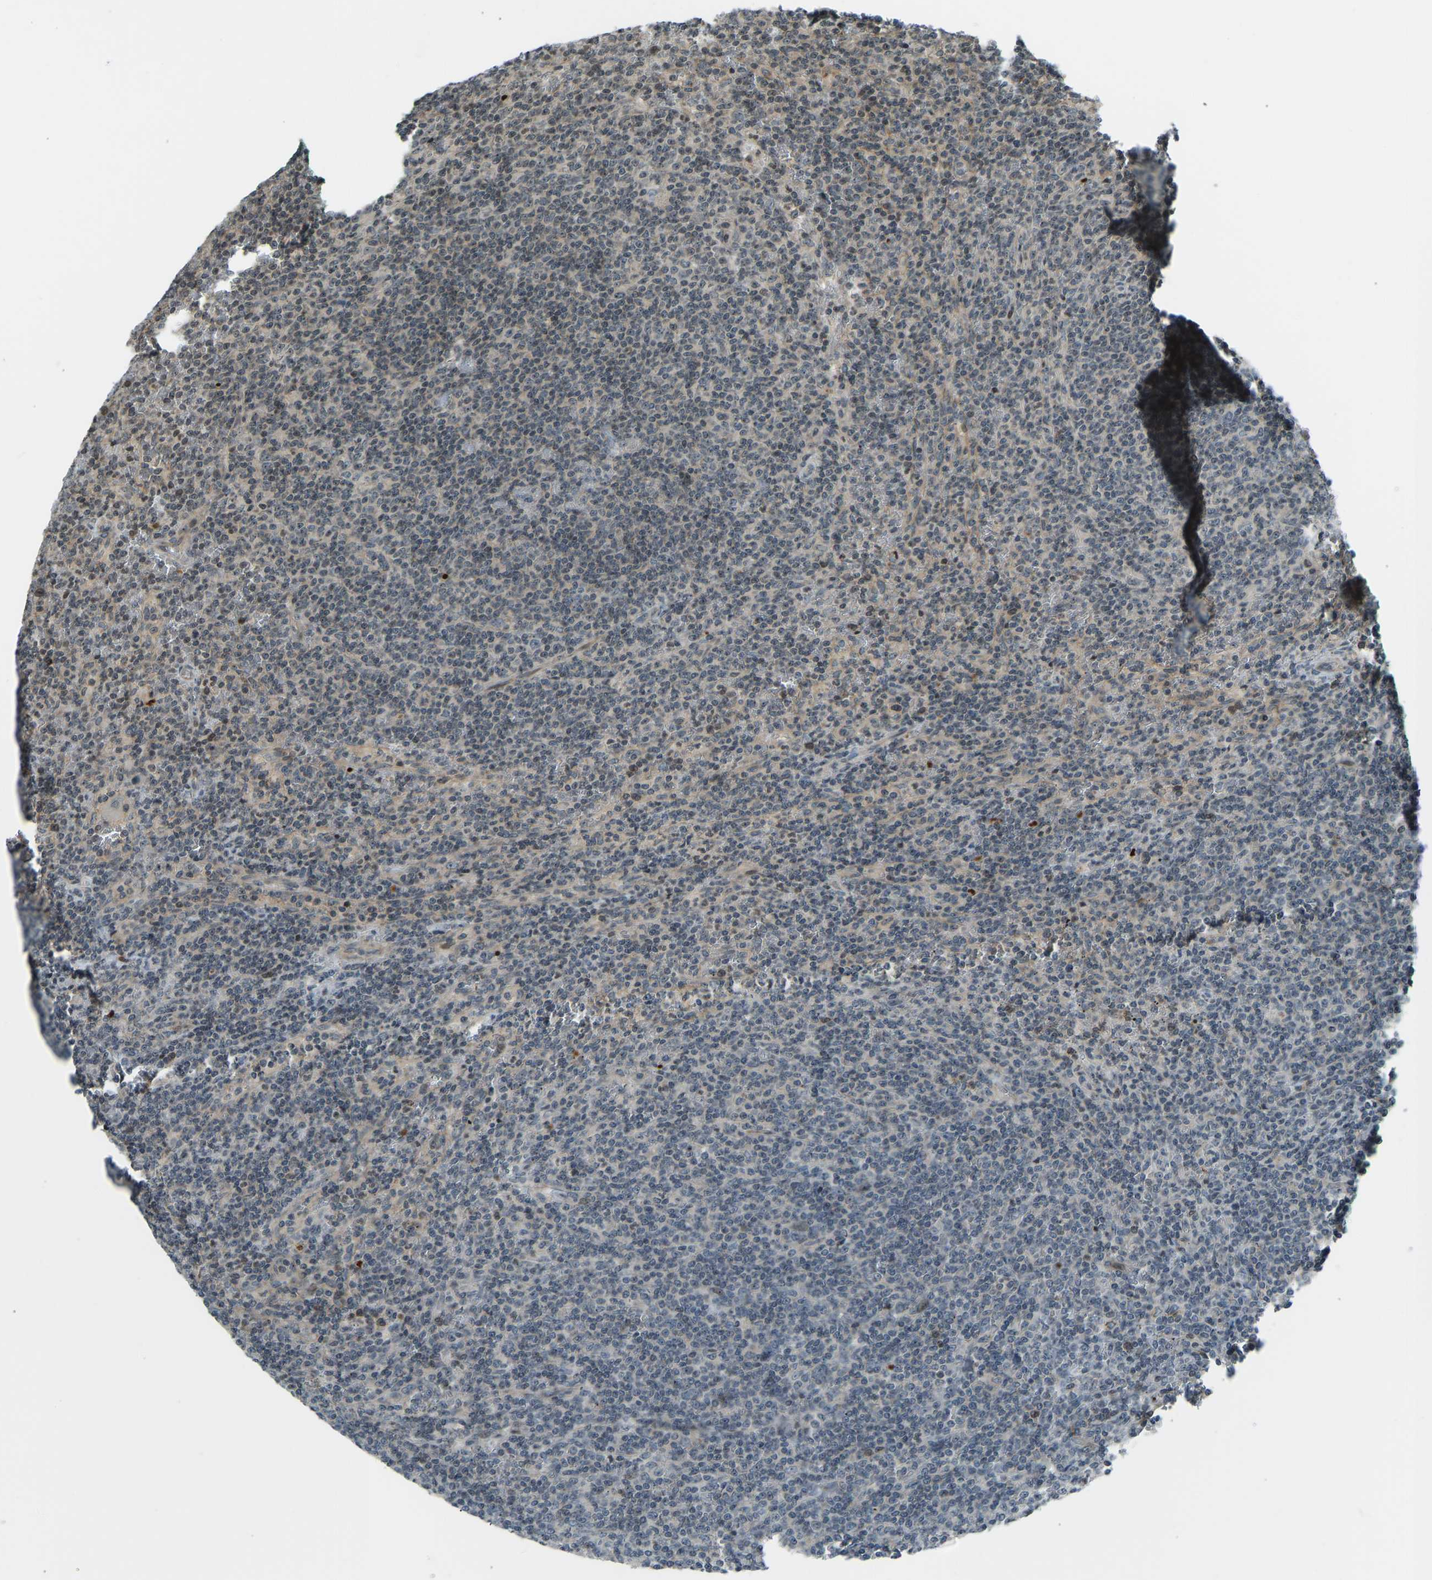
{"staining": {"intensity": "negative", "quantity": "none", "location": "none"}, "tissue": "lymphoma", "cell_type": "Tumor cells", "image_type": "cancer", "snomed": [{"axis": "morphology", "description": "Malignant lymphoma, non-Hodgkin's type, Low grade"}, {"axis": "topography", "description": "Spleen"}], "caption": "The photomicrograph demonstrates no significant staining in tumor cells of malignant lymphoma, non-Hodgkin's type (low-grade).", "gene": "SVOPL", "patient": {"sex": "female", "age": 50}}